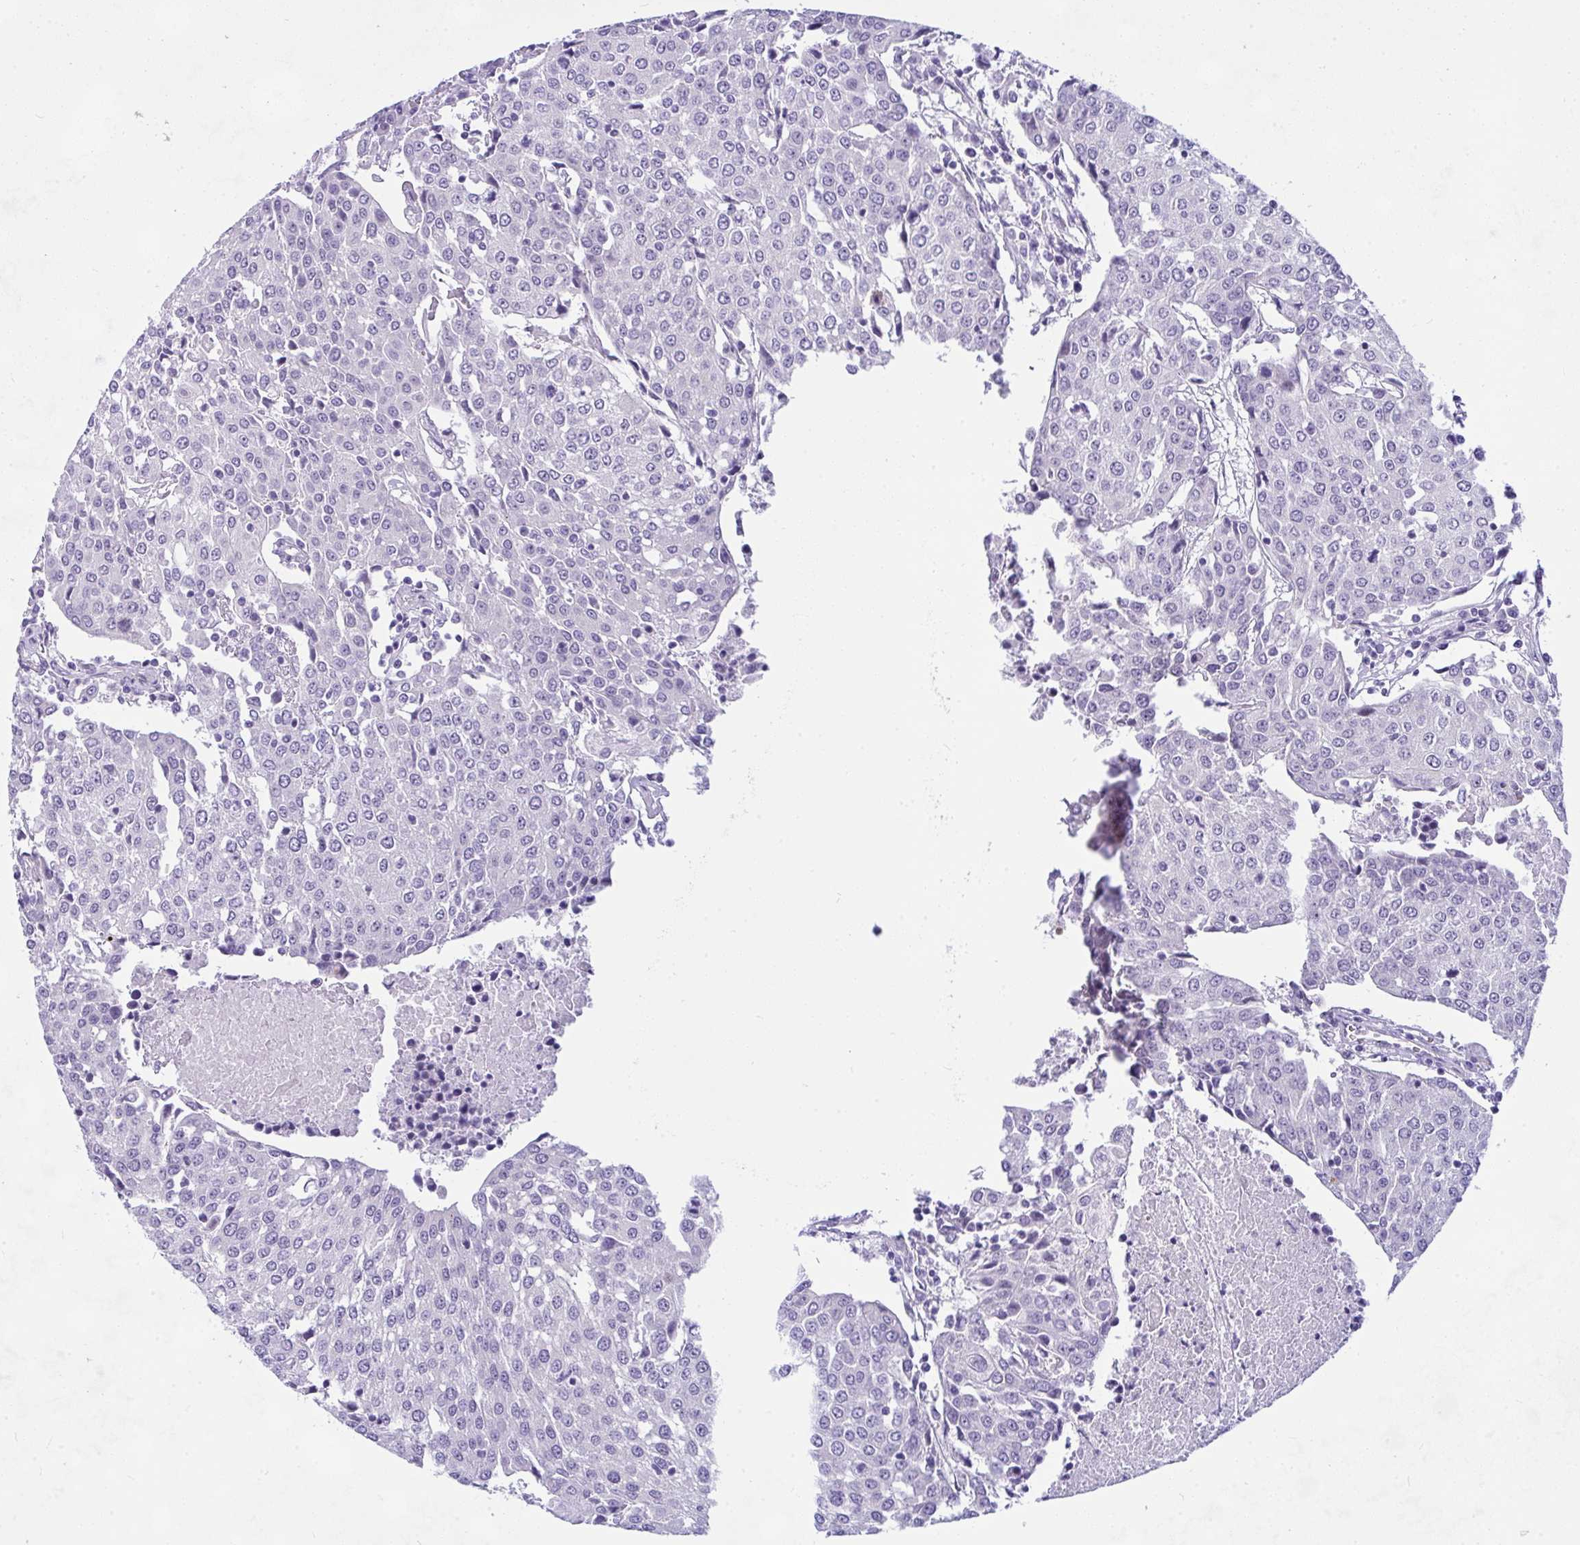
{"staining": {"intensity": "negative", "quantity": "none", "location": "none"}, "tissue": "urothelial cancer", "cell_type": "Tumor cells", "image_type": "cancer", "snomed": [{"axis": "morphology", "description": "Urothelial carcinoma, High grade"}, {"axis": "topography", "description": "Urinary bladder"}], "caption": "The image reveals no significant expression in tumor cells of urothelial cancer.", "gene": "NFXL1", "patient": {"sex": "female", "age": 85}}